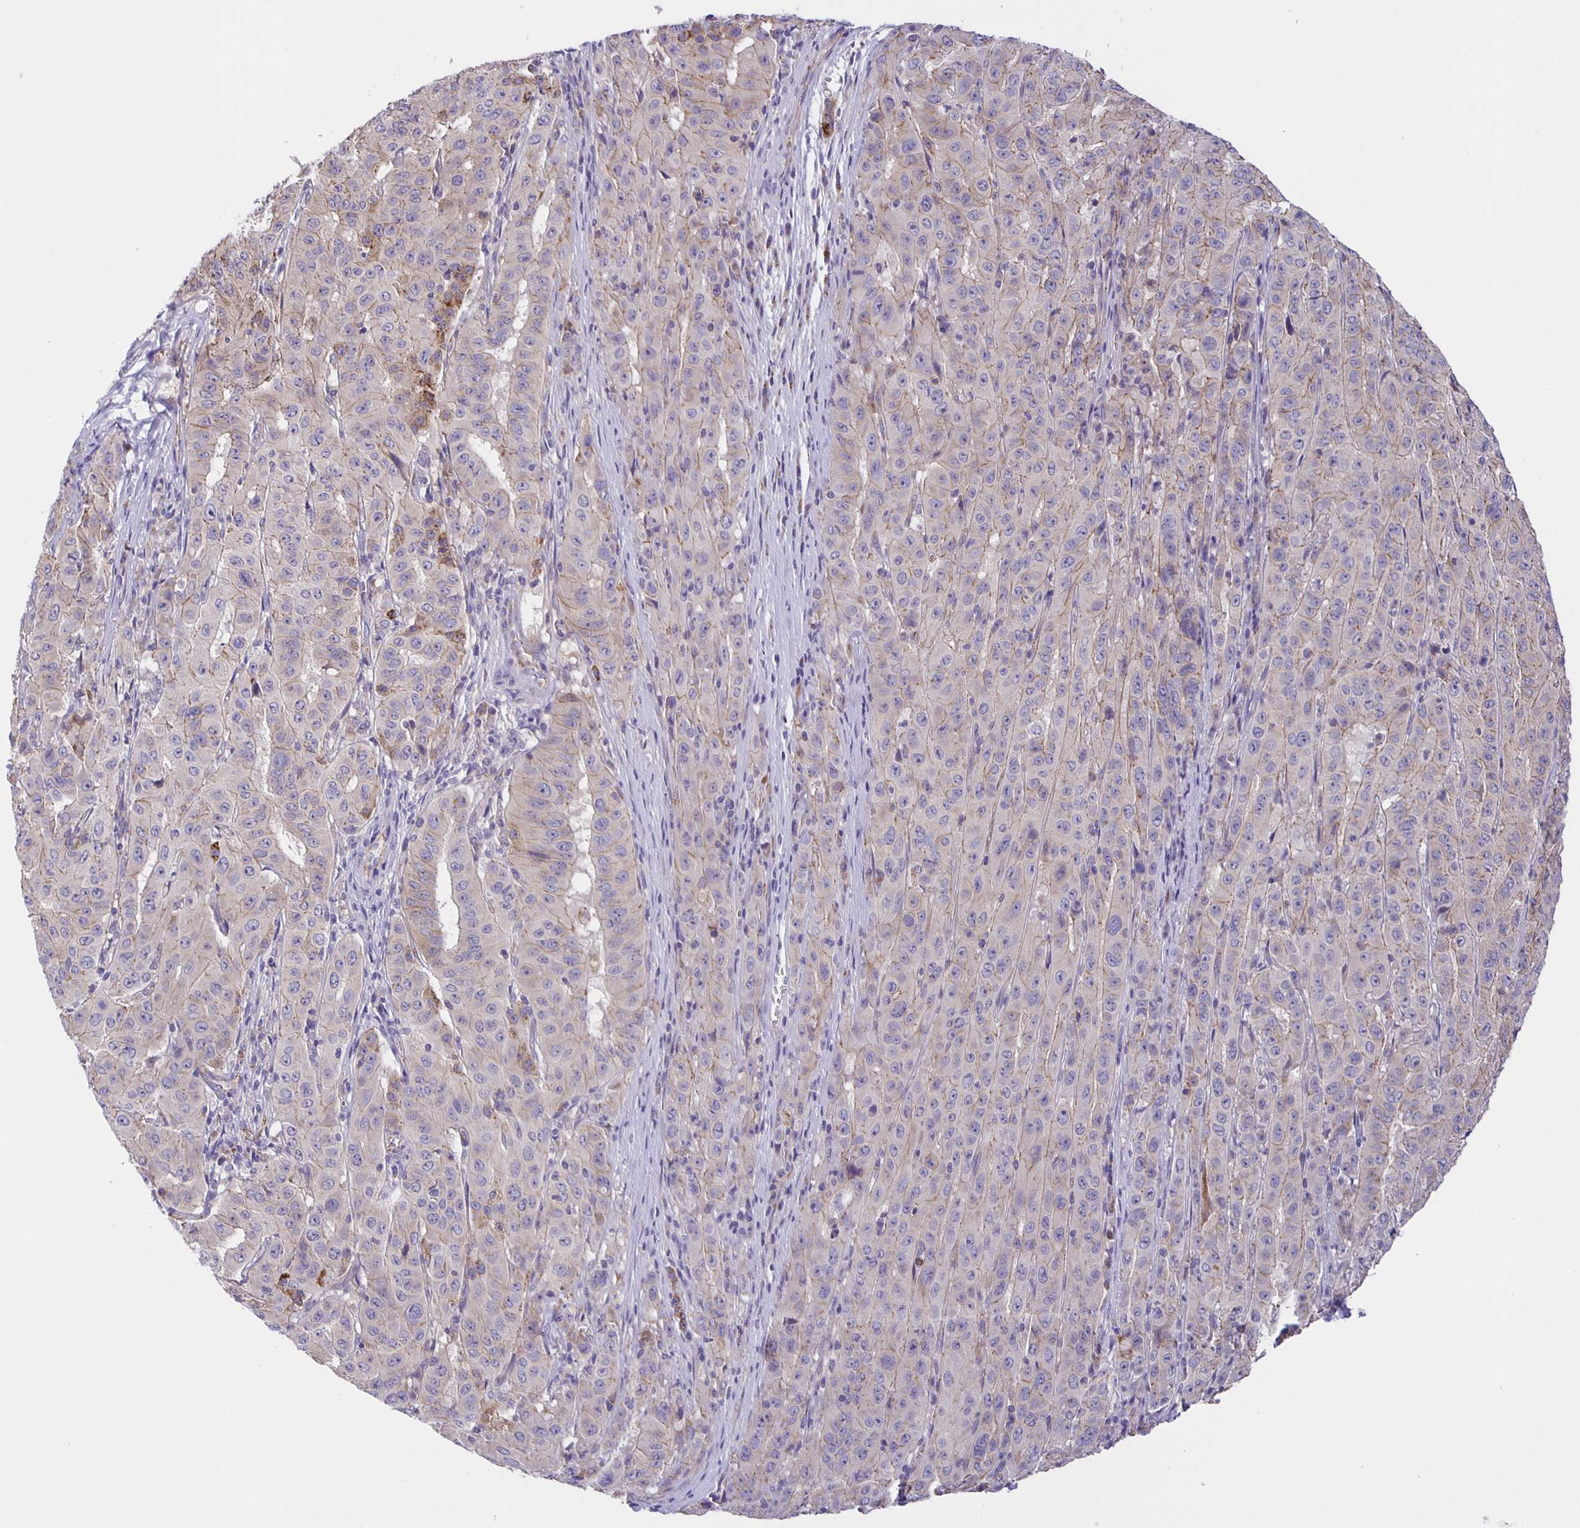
{"staining": {"intensity": "weak", "quantity": "<25%", "location": "cytoplasmic/membranous"}, "tissue": "pancreatic cancer", "cell_type": "Tumor cells", "image_type": "cancer", "snomed": [{"axis": "morphology", "description": "Adenocarcinoma, NOS"}, {"axis": "topography", "description": "Pancreas"}], "caption": "A micrograph of adenocarcinoma (pancreatic) stained for a protein reveals no brown staining in tumor cells.", "gene": "JMJD4", "patient": {"sex": "male", "age": 63}}